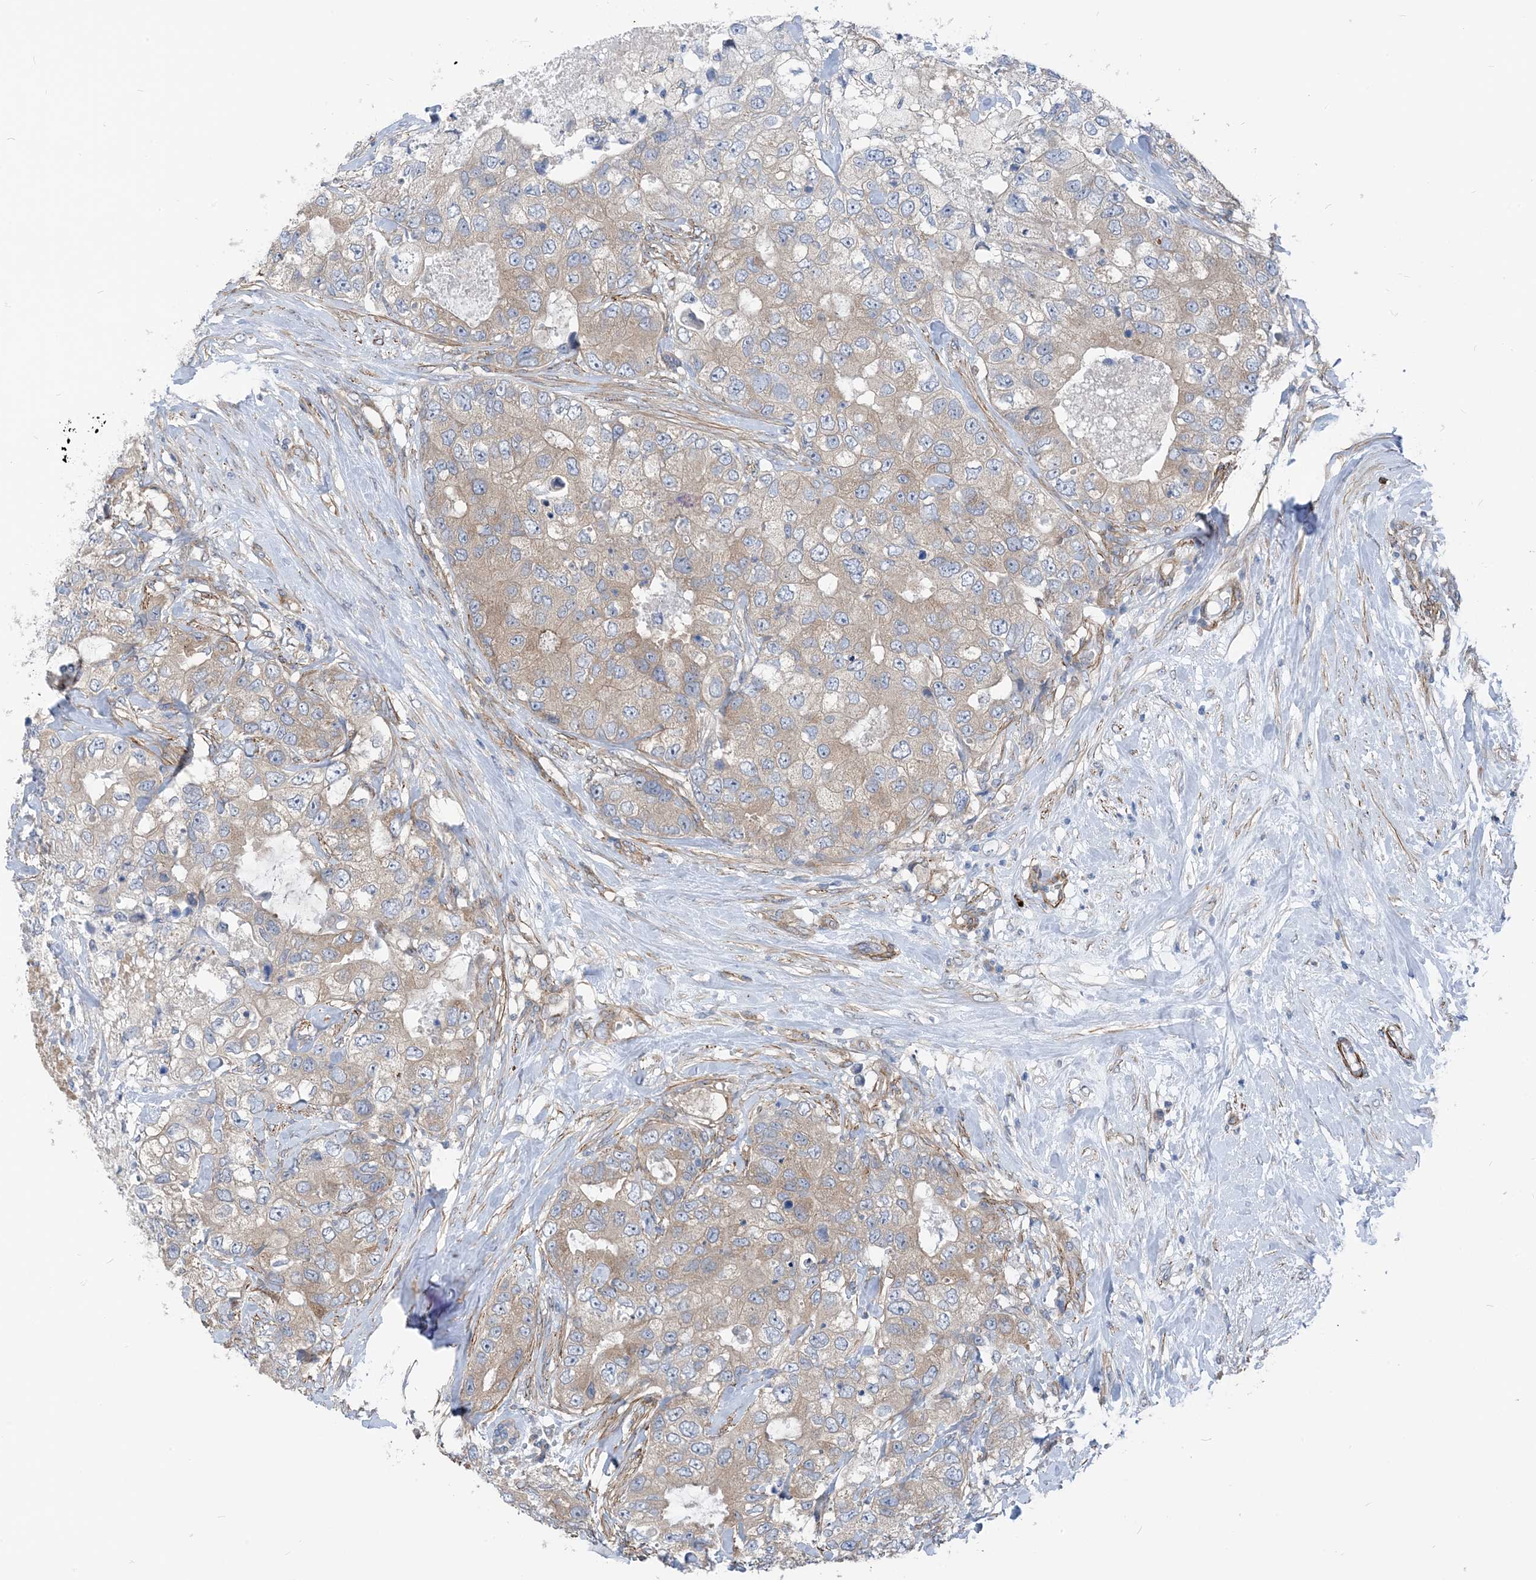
{"staining": {"intensity": "weak", "quantity": "25%-75%", "location": "cytoplasmic/membranous"}, "tissue": "breast cancer", "cell_type": "Tumor cells", "image_type": "cancer", "snomed": [{"axis": "morphology", "description": "Duct carcinoma"}, {"axis": "topography", "description": "Breast"}], "caption": "Protein staining of breast cancer tissue displays weak cytoplasmic/membranous expression in about 25%-75% of tumor cells.", "gene": "PLEKHA3", "patient": {"sex": "female", "age": 62}}